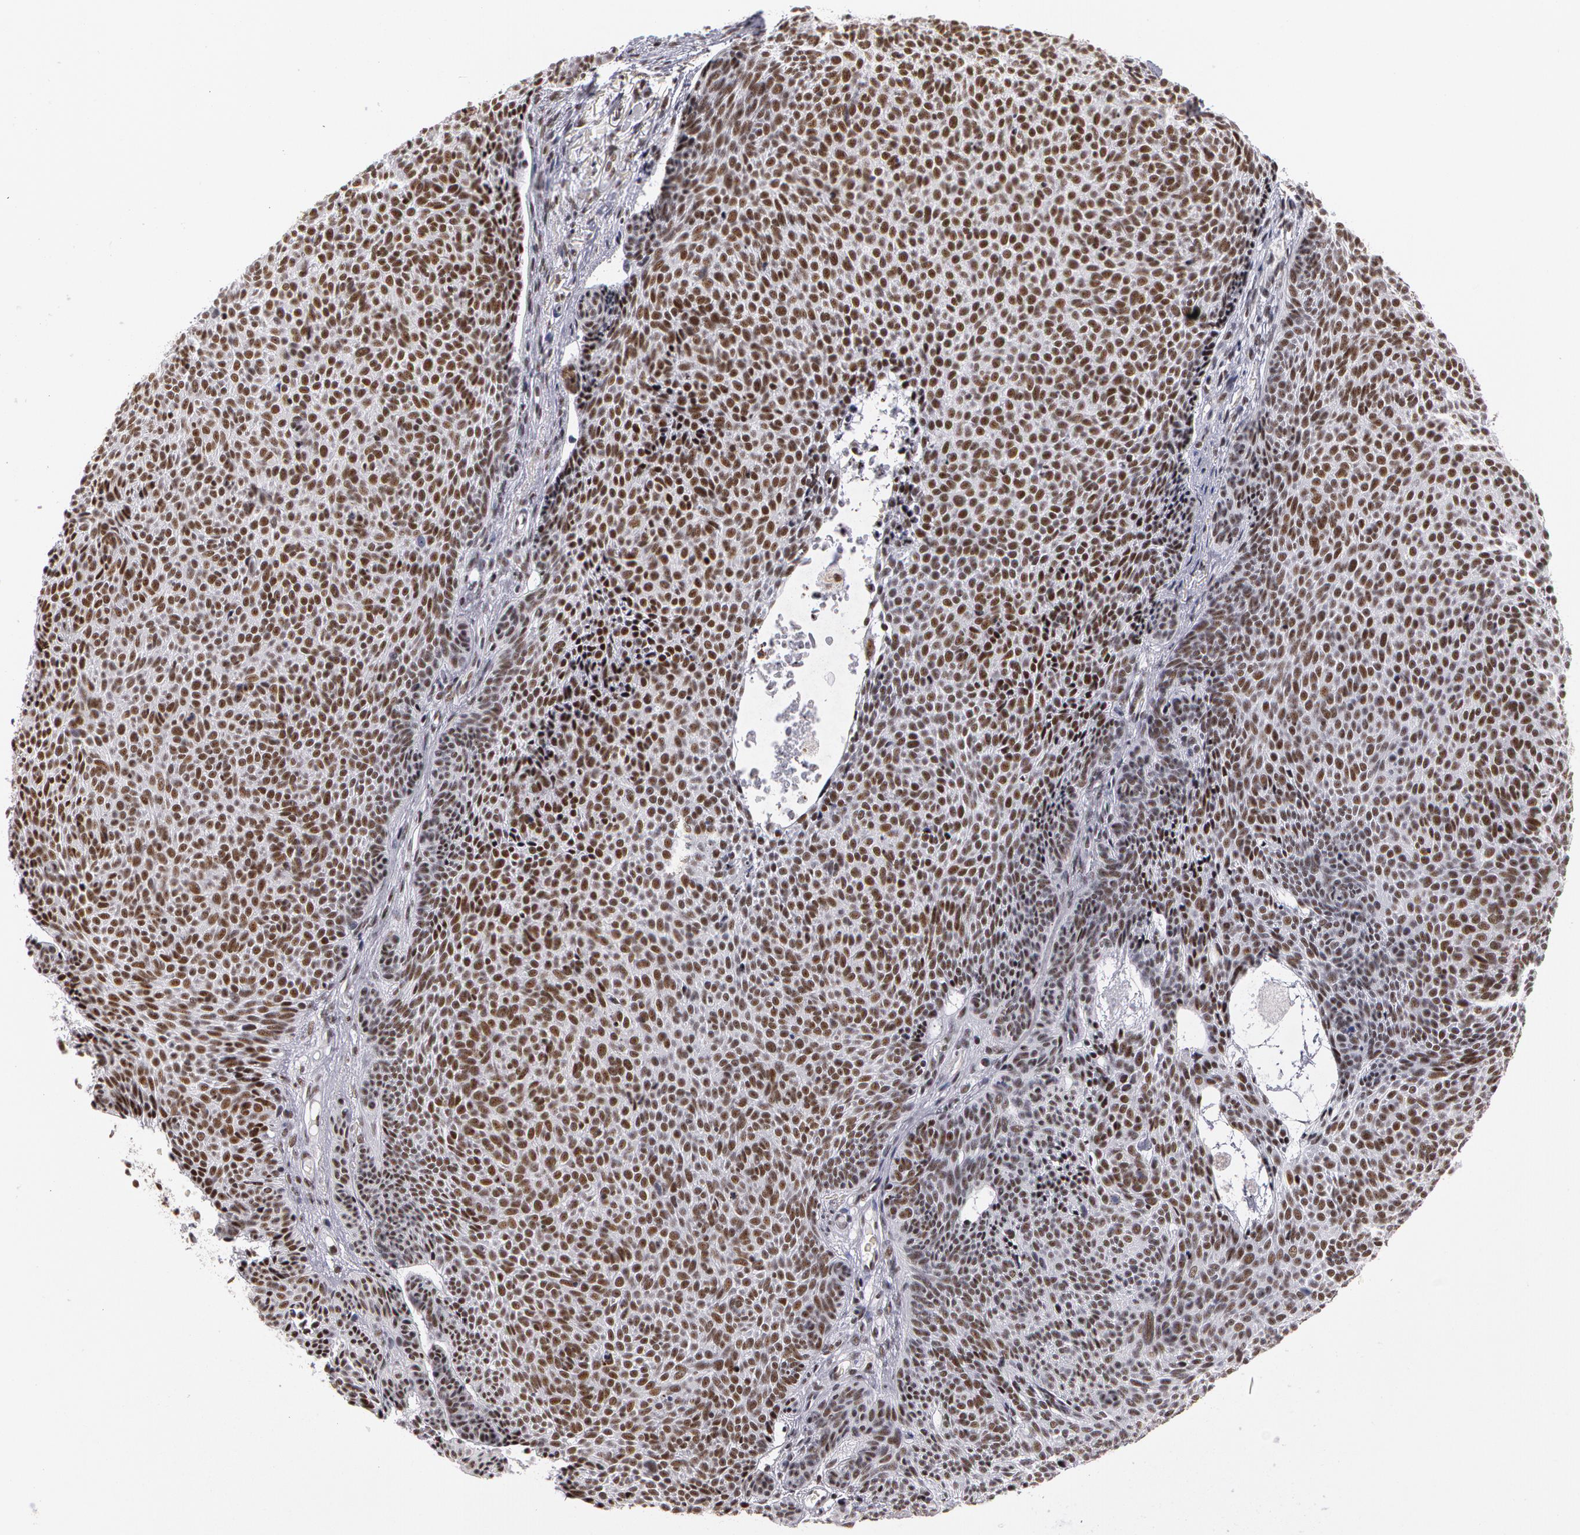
{"staining": {"intensity": "moderate", "quantity": ">75%", "location": "nuclear"}, "tissue": "skin cancer", "cell_type": "Tumor cells", "image_type": "cancer", "snomed": [{"axis": "morphology", "description": "Basal cell carcinoma"}, {"axis": "topography", "description": "Skin"}], "caption": "IHC photomicrograph of neoplastic tissue: skin cancer (basal cell carcinoma) stained using immunohistochemistry (IHC) exhibits medium levels of moderate protein expression localized specifically in the nuclear of tumor cells, appearing as a nuclear brown color.", "gene": "PNN", "patient": {"sex": "male", "age": 84}}